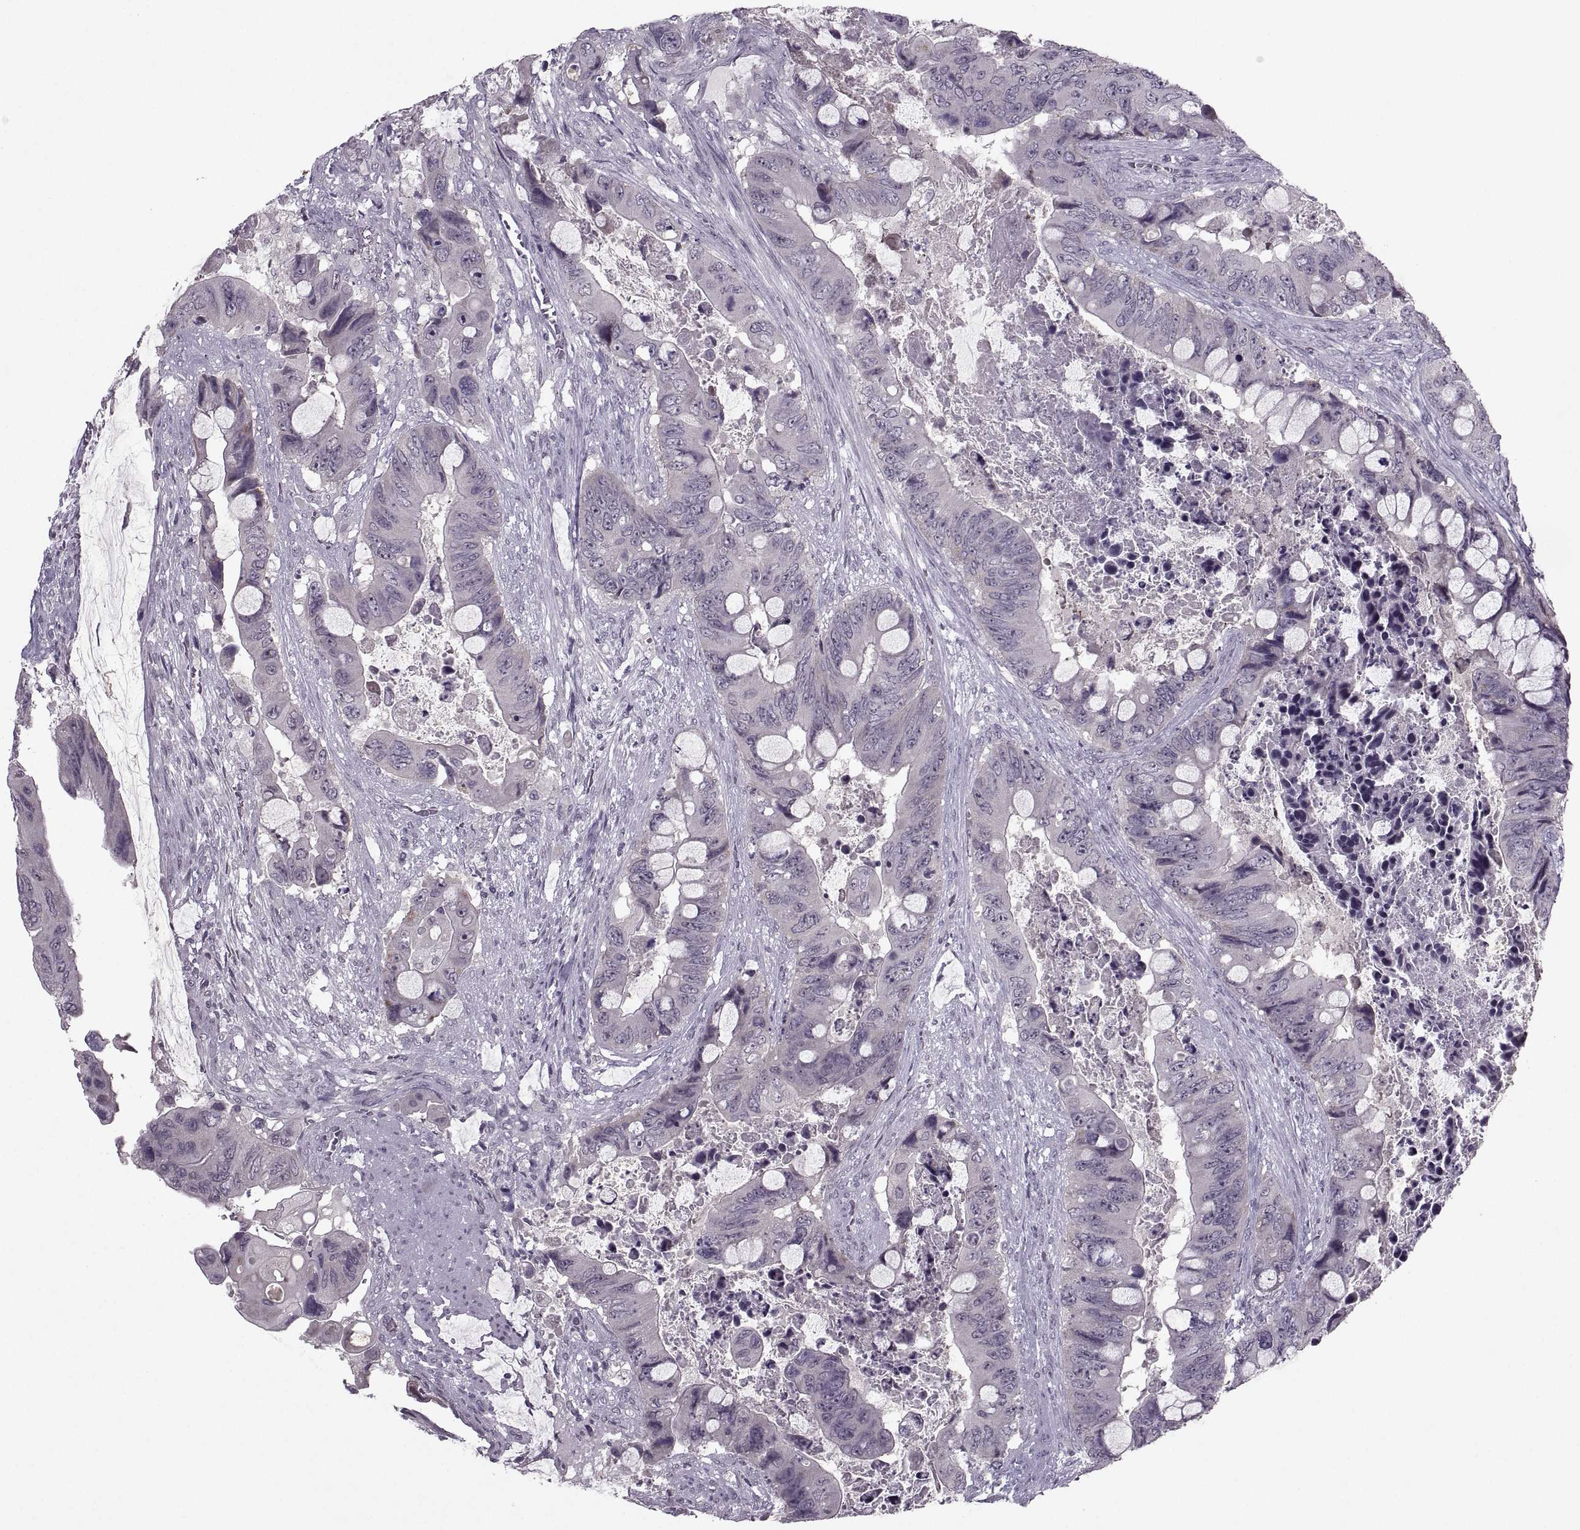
{"staining": {"intensity": "weak", "quantity": "<25%", "location": "cytoplasmic/membranous"}, "tissue": "colorectal cancer", "cell_type": "Tumor cells", "image_type": "cancer", "snomed": [{"axis": "morphology", "description": "Adenocarcinoma, NOS"}, {"axis": "topography", "description": "Rectum"}], "caption": "The immunohistochemistry micrograph has no significant positivity in tumor cells of colorectal cancer (adenocarcinoma) tissue.", "gene": "MGAT4D", "patient": {"sex": "male", "age": 63}}